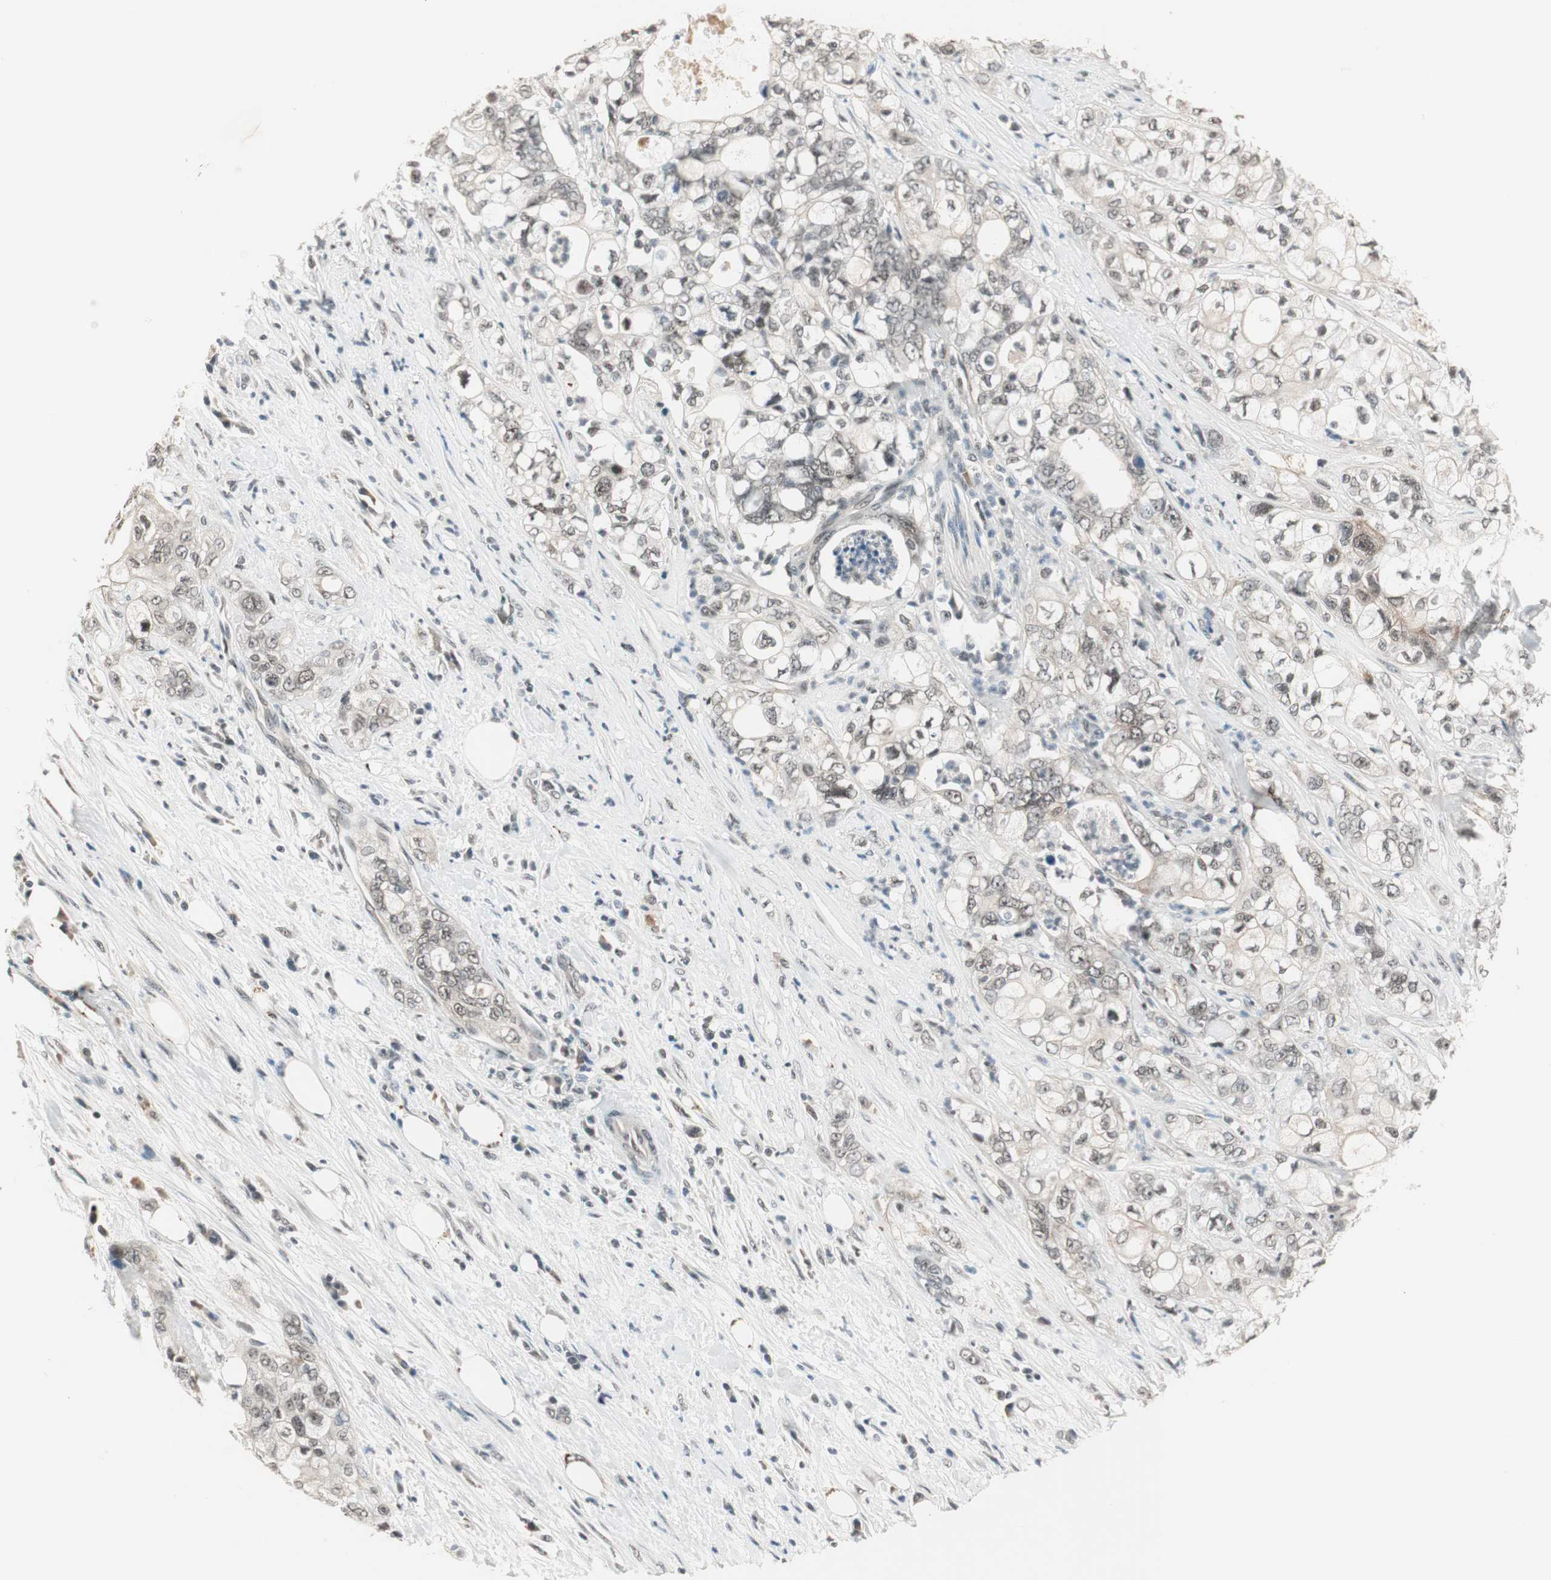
{"staining": {"intensity": "weak", "quantity": "<25%", "location": "nuclear"}, "tissue": "pancreatic cancer", "cell_type": "Tumor cells", "image_type": "cancer", "snomed": [{"axis": "morphology", "description": "Adenocarcinoma, NOS"}, {"axis": "topography", "description": "Pancreas"}], "caption": "Immunohistochemical staining of pancreatic cancer (adenocarcinoma) displays no significant expression in tumor cells.", "gene": "NFRKB", "patient": {"sex": "male", "age": 70}}